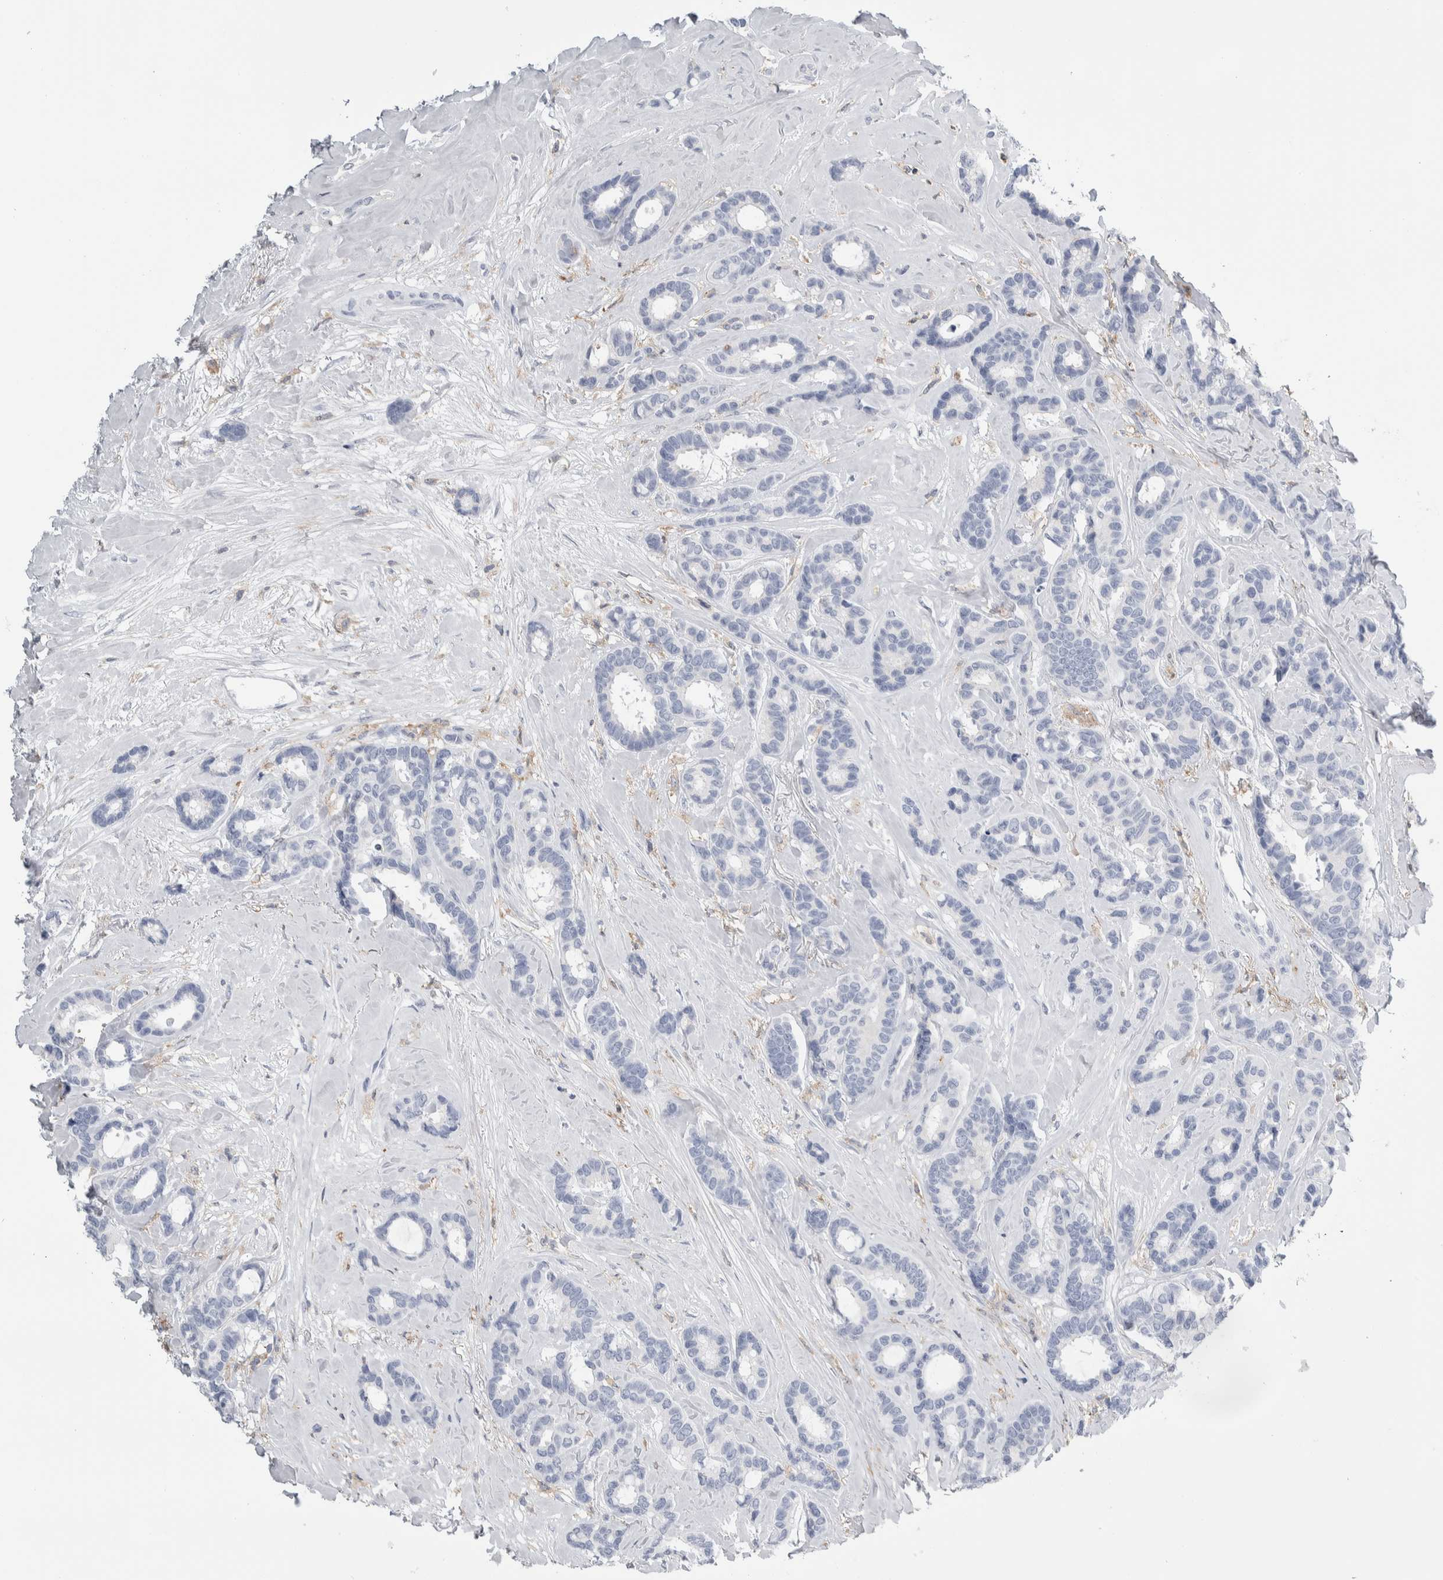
{"staining": {"intensity": "negative", "quantity": "none", "location": "none"}, "tissue": "breast cancer", "cell_type": "Tumor cells", "image_type": "cancer", "snomed": [{"axis": "morphology", "description": "Duct carcinoma"}, {"axis": "topography", "description": "Breast"}], "caption": "DAB immunohistochemical staining of human breast cancer displays no significant expression in tumor cells.", "gene": "SKAP2", "patient": {"sex": "female", "age": 87}}